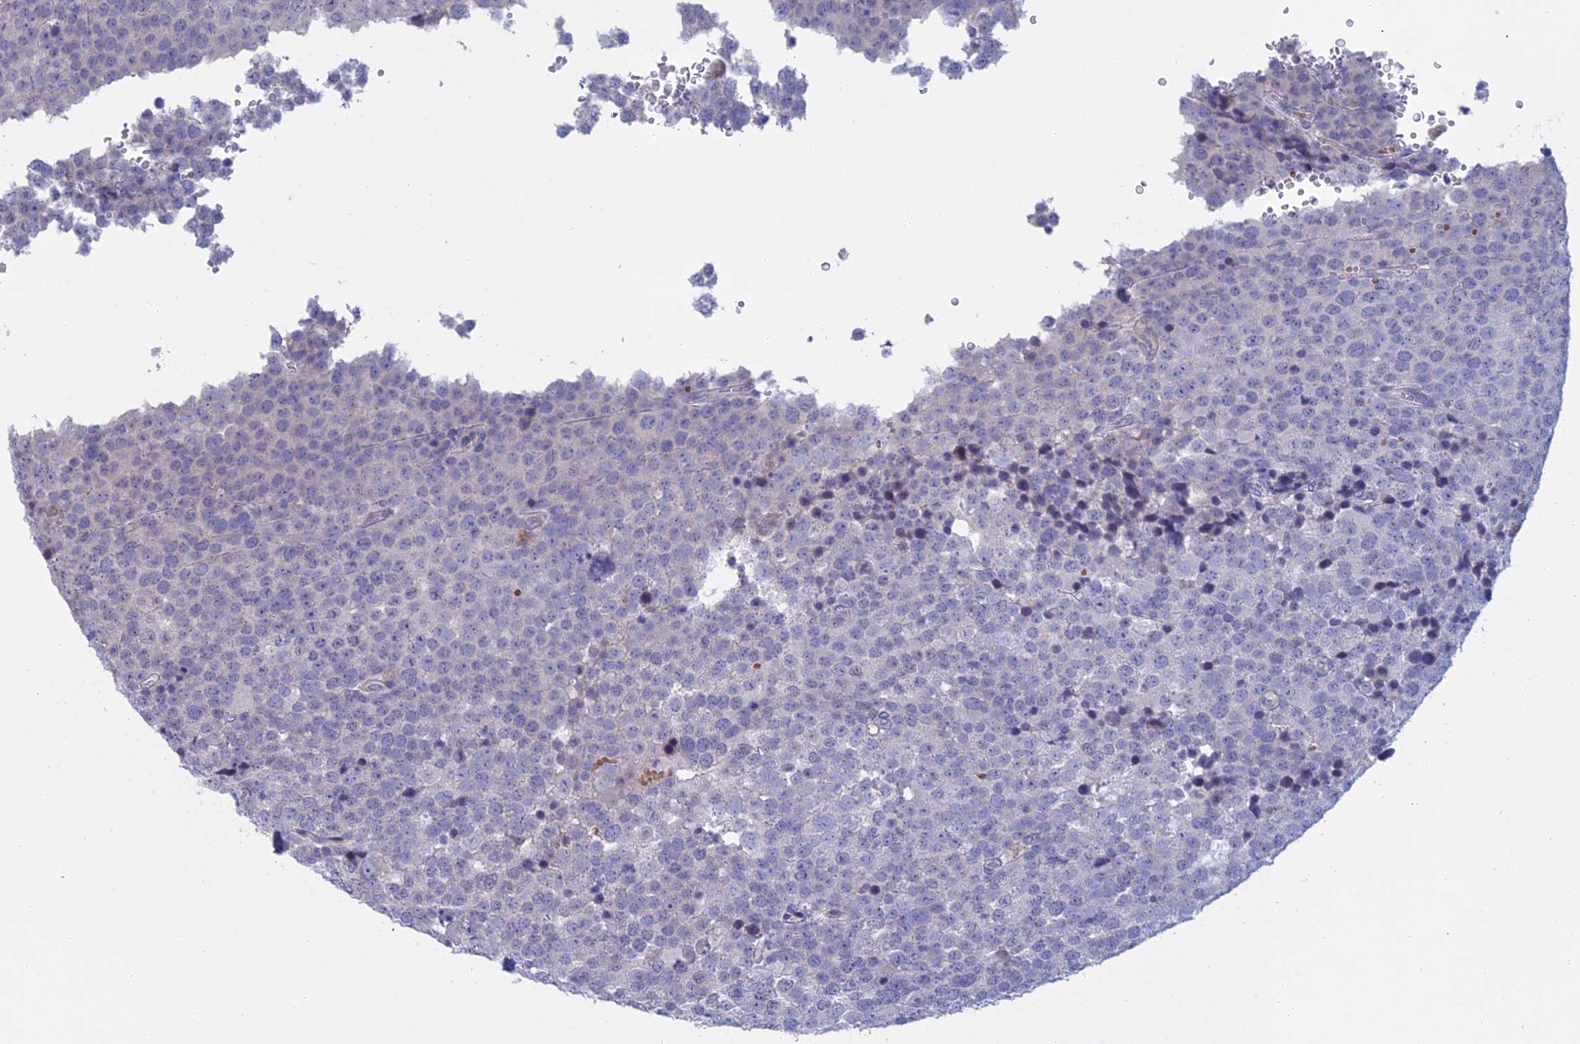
{"staining": {"intensity": "negative", "quantity": "none", "location": "none"}, "tissue": "testis cancer", "cell_type": "Tumor cells", "image_type": "cancer", "snomed": [{"axis": "morphology", "description": "Seminoma, NOS"}, {"axis": "topography", "description": "Testis"}], "caption": "This is a micrograph of immunohistochemistry staining of testis seminoma, which shows no staining in tumor cells.", "gene": "SLC2A6", "patient": {"sex": "male", "age": 71}}